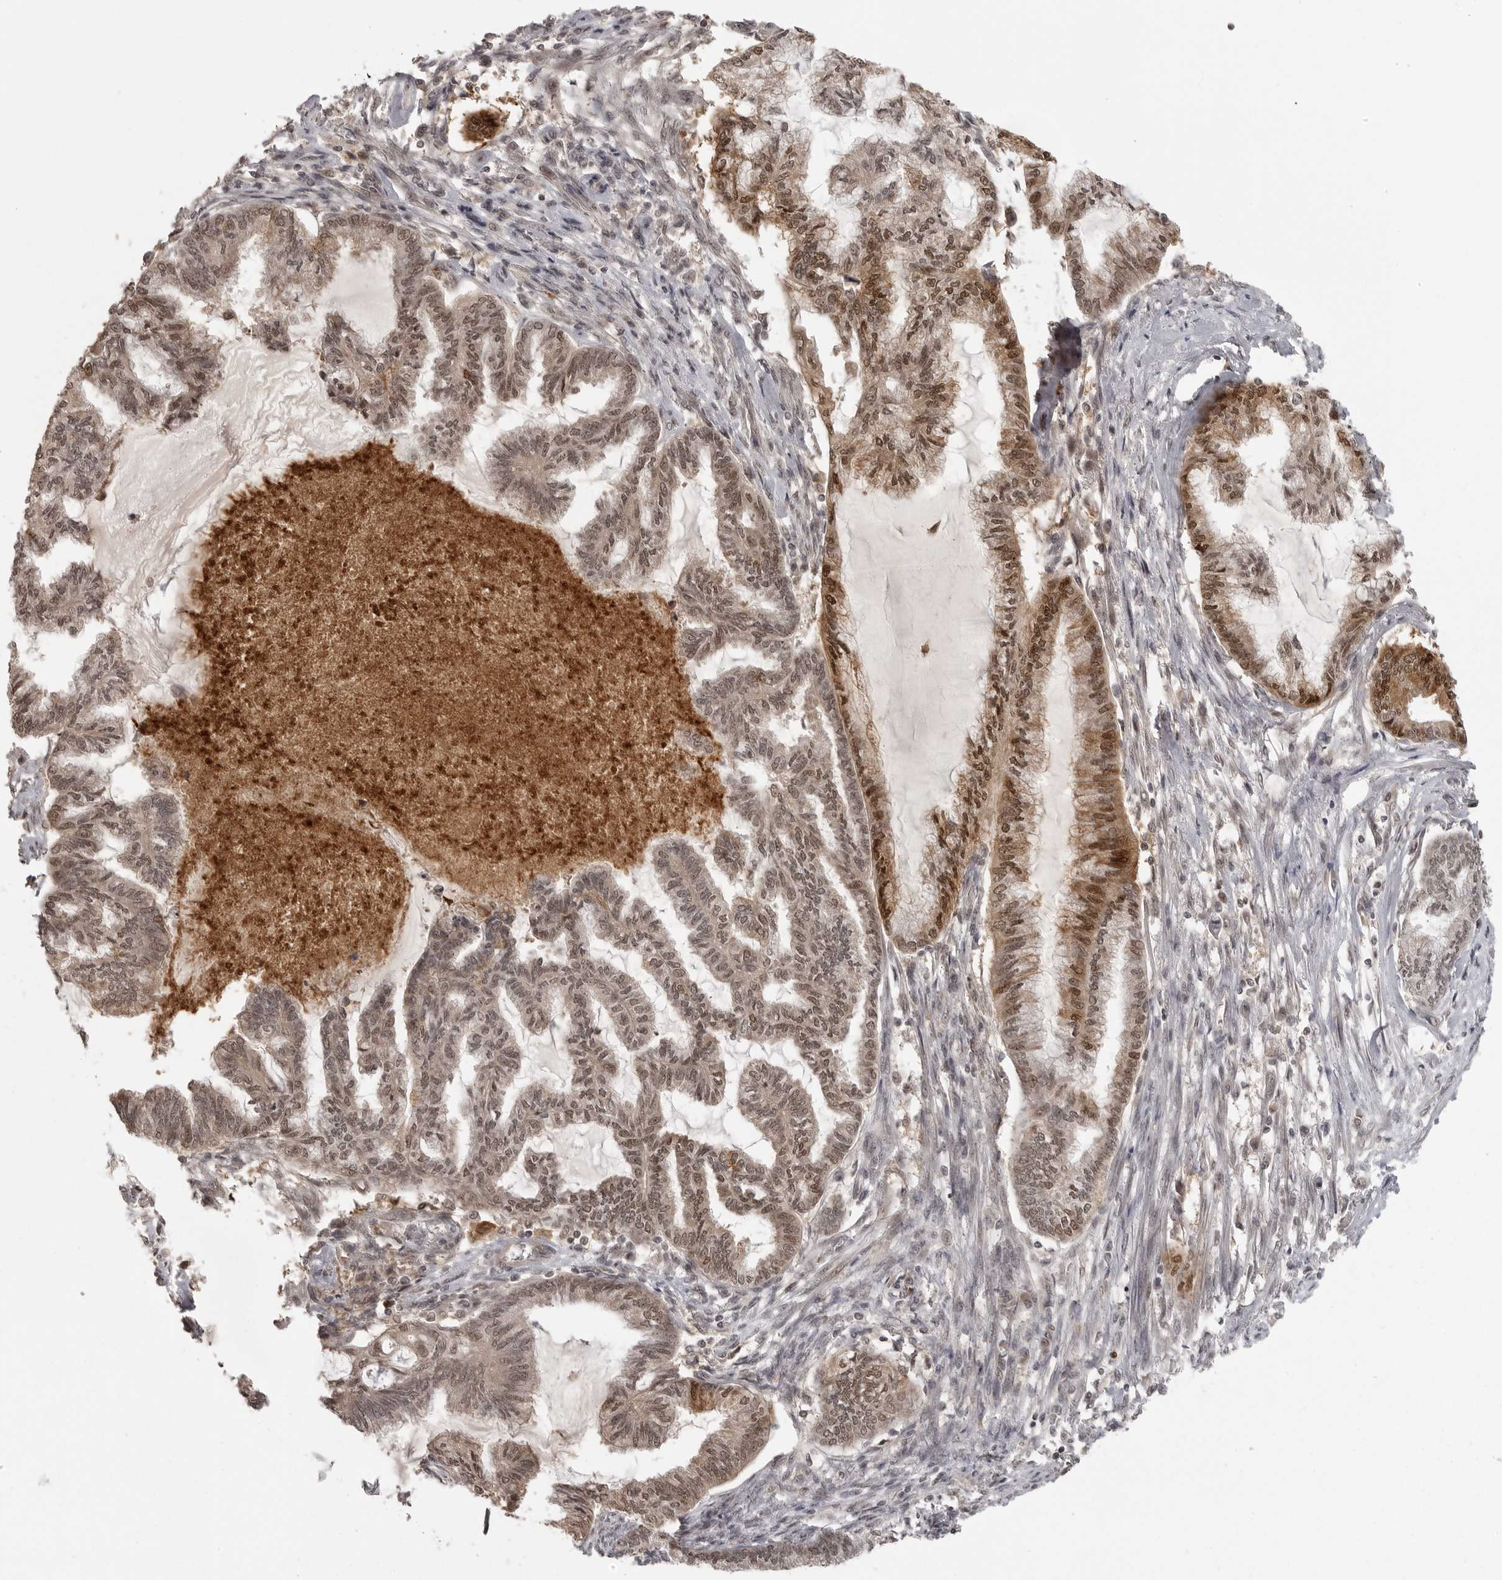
{"staining": {"intensity": "moderate", "quantity": ">75%", "location": "cytoplasmic/membranous,nuclear"}, "tissue": "endometrial cancer", "cell_type": "Tumor cells", "image_type": "cancer", "snomed": [{"axis": "morphology", "description": "Adenocarcinoma, NOS"}, {"axis": "topography", "description": "Endometrium"}], "caption": "Immunohistochemical staining of human endometrial adenocarcinoma shows medium levels of moderate cytoplasmic/membranous and nuclear protein positivity in approximately >75% of tumor cells.", "gene": "PEG3", "patient": {"sex": "female", "age": 86}}